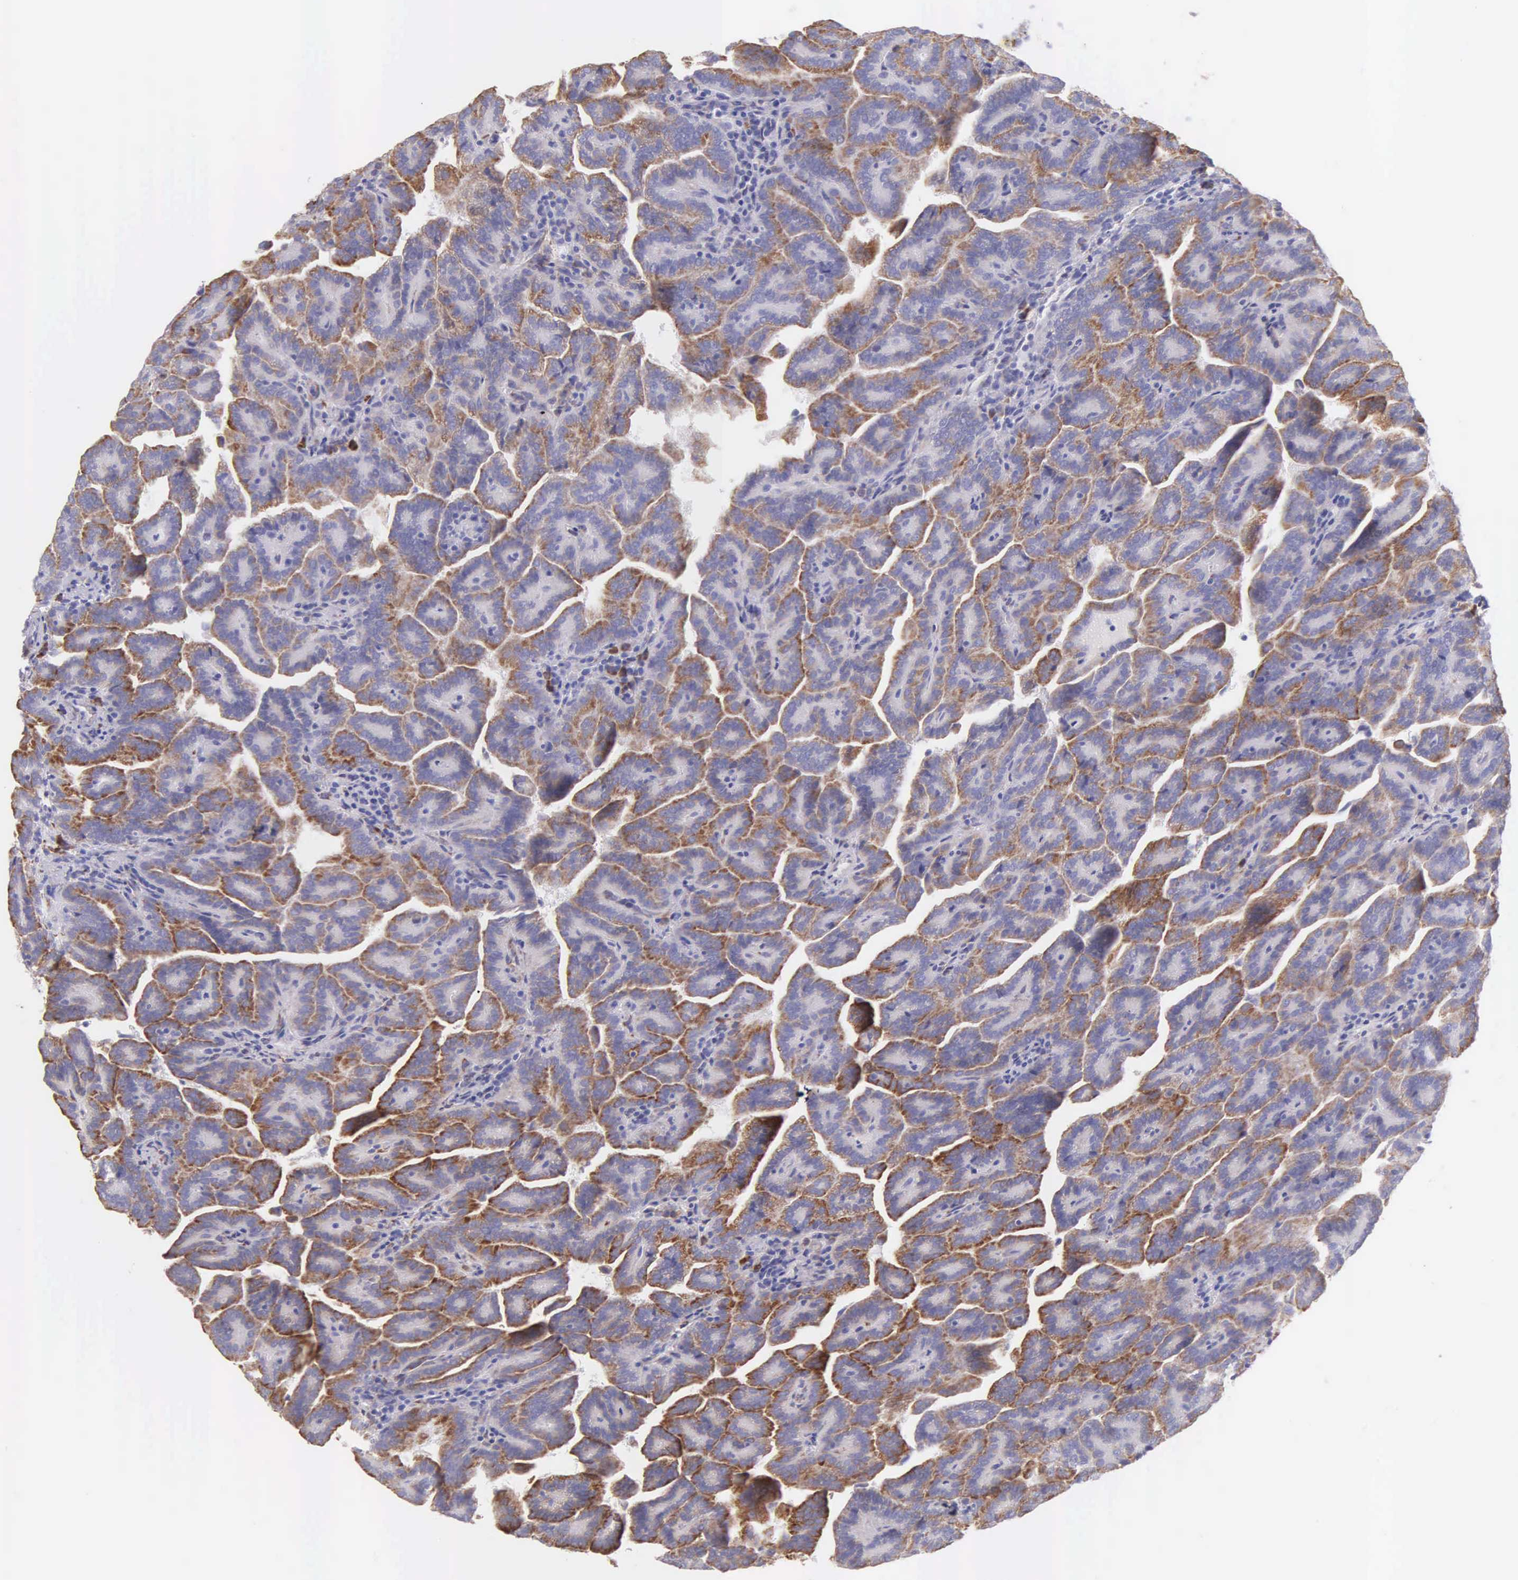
{"staining": {"intensity": "moderate", "quantity": "25%-75%", "location": "cytoplasmic/membranous"}, "tissue": "renal cancer", "cell_type": "Tumor cells", "image_type": "cancer", "snomed": [{"axis": "morphology", "description": "Adenocarcinoma, NOS"}, {"axis": "topography", "description": "Kidney"}], "caption": "Immunohistochemical staining of human renal adenocarcinoma displays medium levels of moderate cytoplasmic/membranous protein staining in about 25%-75% of tumor cells.", "gene": "CKAP4", "patient": {"sex": "male", "age": 61}}